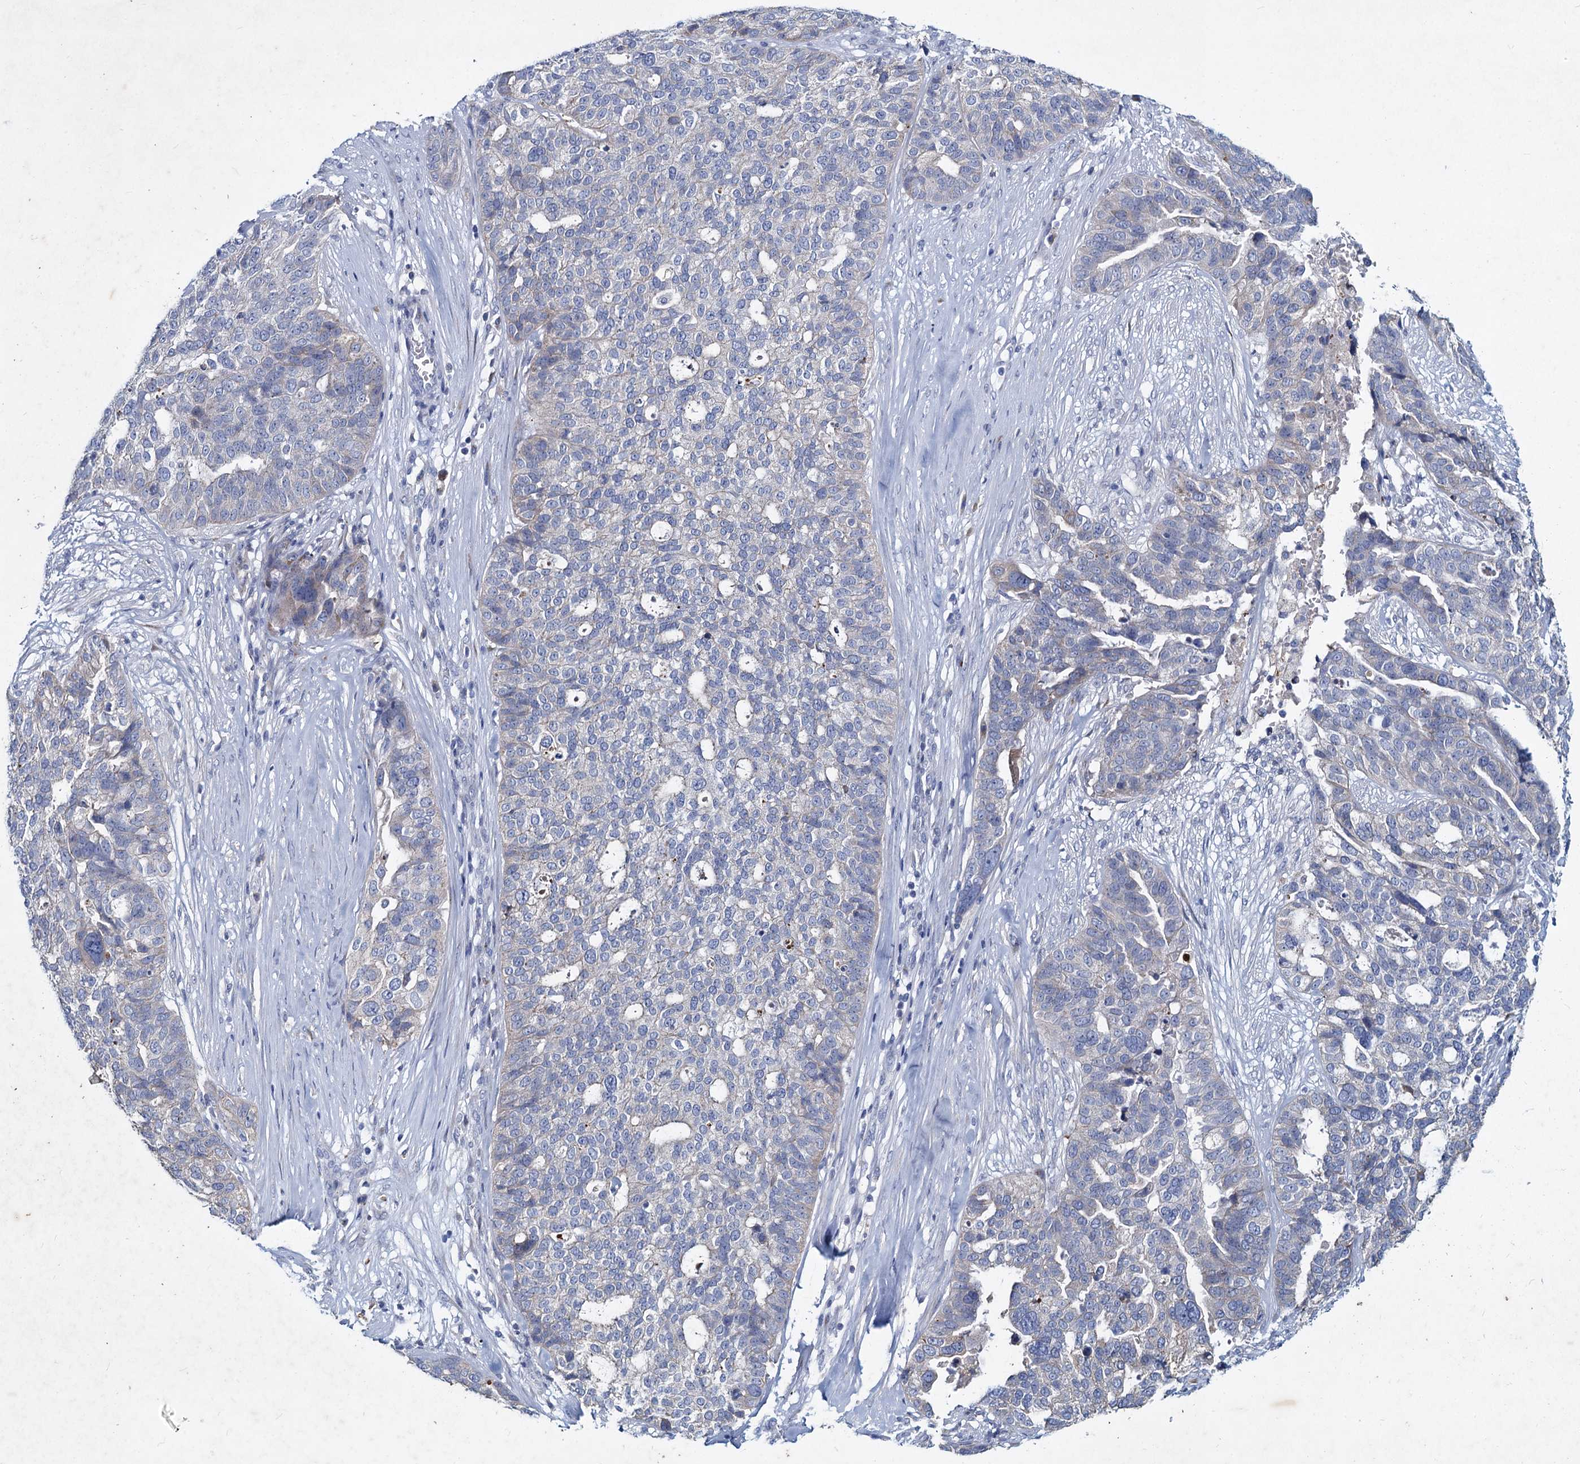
{"staining": {"intensity": "negative", "quantity": "none", "location": "none"}, "tissue": "ovarian cancer", "cell_type": "Tumor cells", "image_type": "cancer", "snomed": [{"axis": "morphology", "description": "Cystadenocarcinoma, serous, NOS"}, {"axis": "topography", "description": "Ovary"}], "caption": "Tumor cells show no significant protein staining in ovarian cancer (serous cystadenocarcinoma).", "gene": "TMX2", "patient": {"sex": "female", "age": 59}}